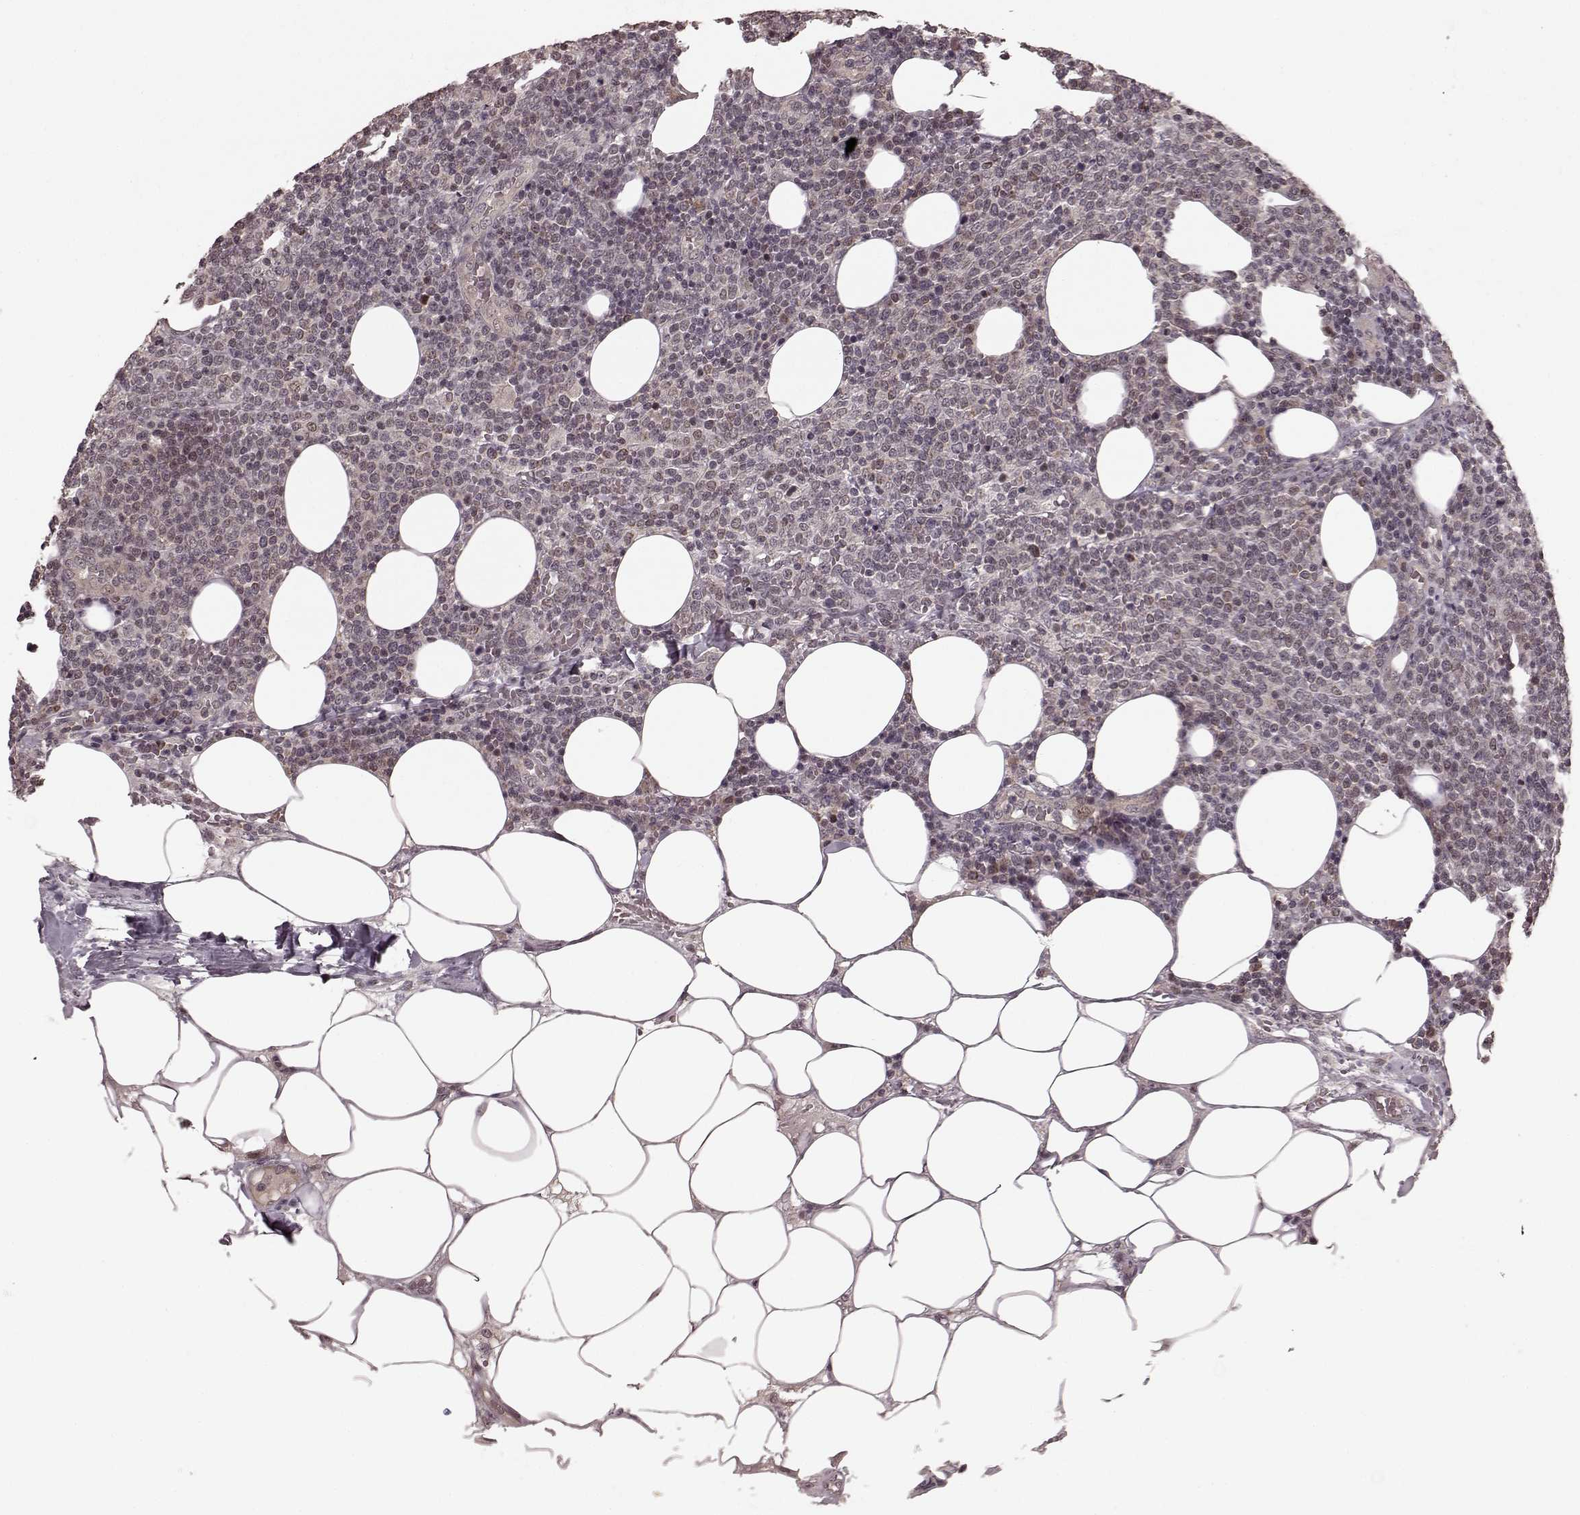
{"staining": {"intensity": "negative", "quantity": "none", "location": "none"}, "tissue": "lymphoma", "cell_type": "Tumor cells", "image_type": "cancer", "snomed": [{"axis": "morphology", "description": "Malignant lymphoma, non-Hodgkin's type, High grade"}, {"axis": "topography", "description": "Lymph node"}], "caption": "IHC histopathology image of neoplastic tissue: lymphoma stained with DAB (3,3'-diaminobenzidine) demonstrates no significant protein expression in tumor cells.", "gene": "PLCB4", "patient": {"sex": "male", "age": 61}}